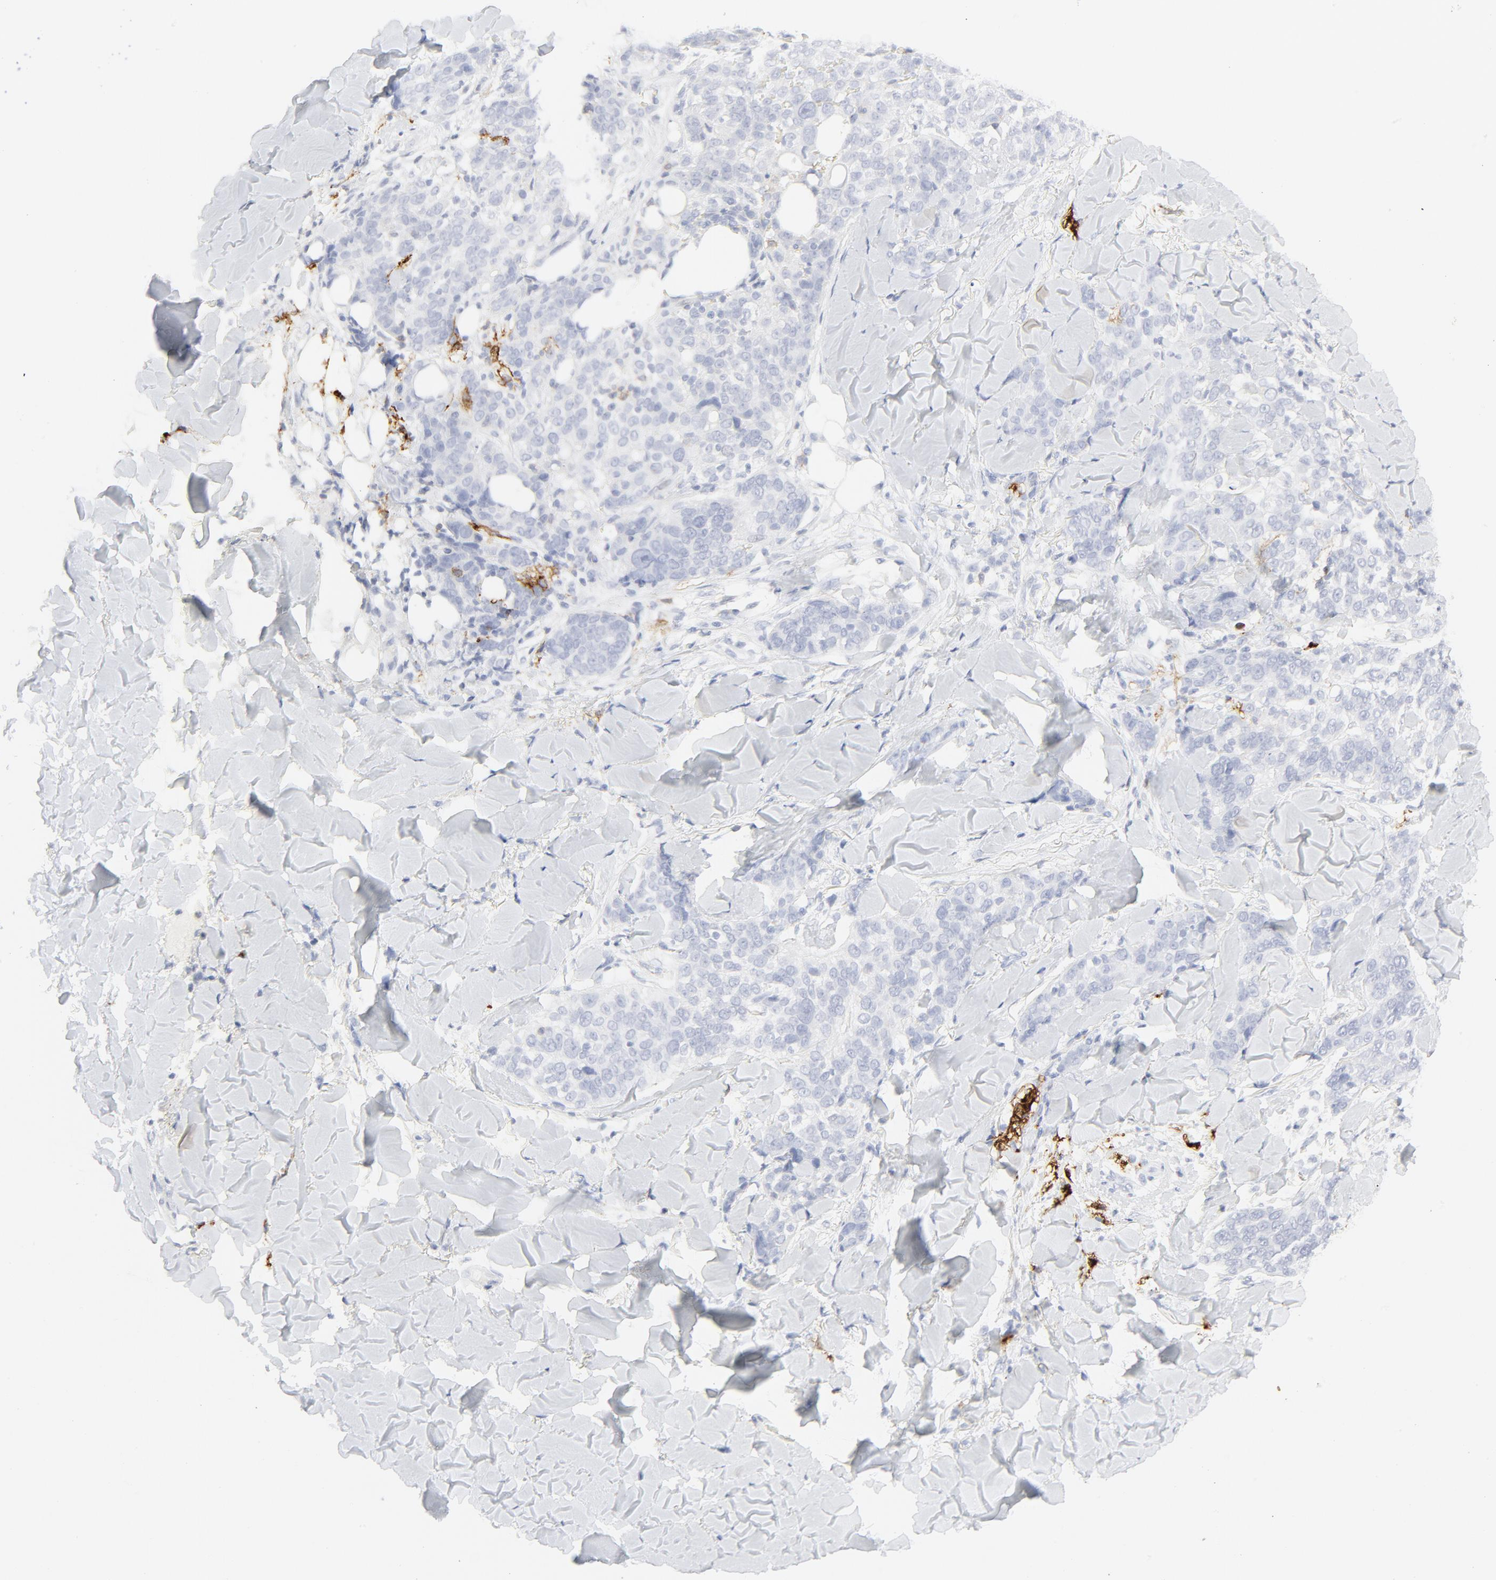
{"staining": {"intensity": "negative", "quantity": "none", "location": "none"}, "tissue": "skin cancer", "cell_type": "Tumor cells", "image_type": "cancer", "snomed": [{"axis": "morphology", "description": "Normal tissue, NOS"}, {"axis": "morphology", "description": "Squamous cell carcinoma, NOS"}, {"axis": "topography", "description": "Skin"}], "caption": "Skin squamous cell carcinoma was stained to show a protein in brown. There is no significant staining in tumor cells. (Immunohistochemistry, brightfield microscopy, high magnification).", "gene": "CCR7", "patient": {"sex": "female", "age": 83}}